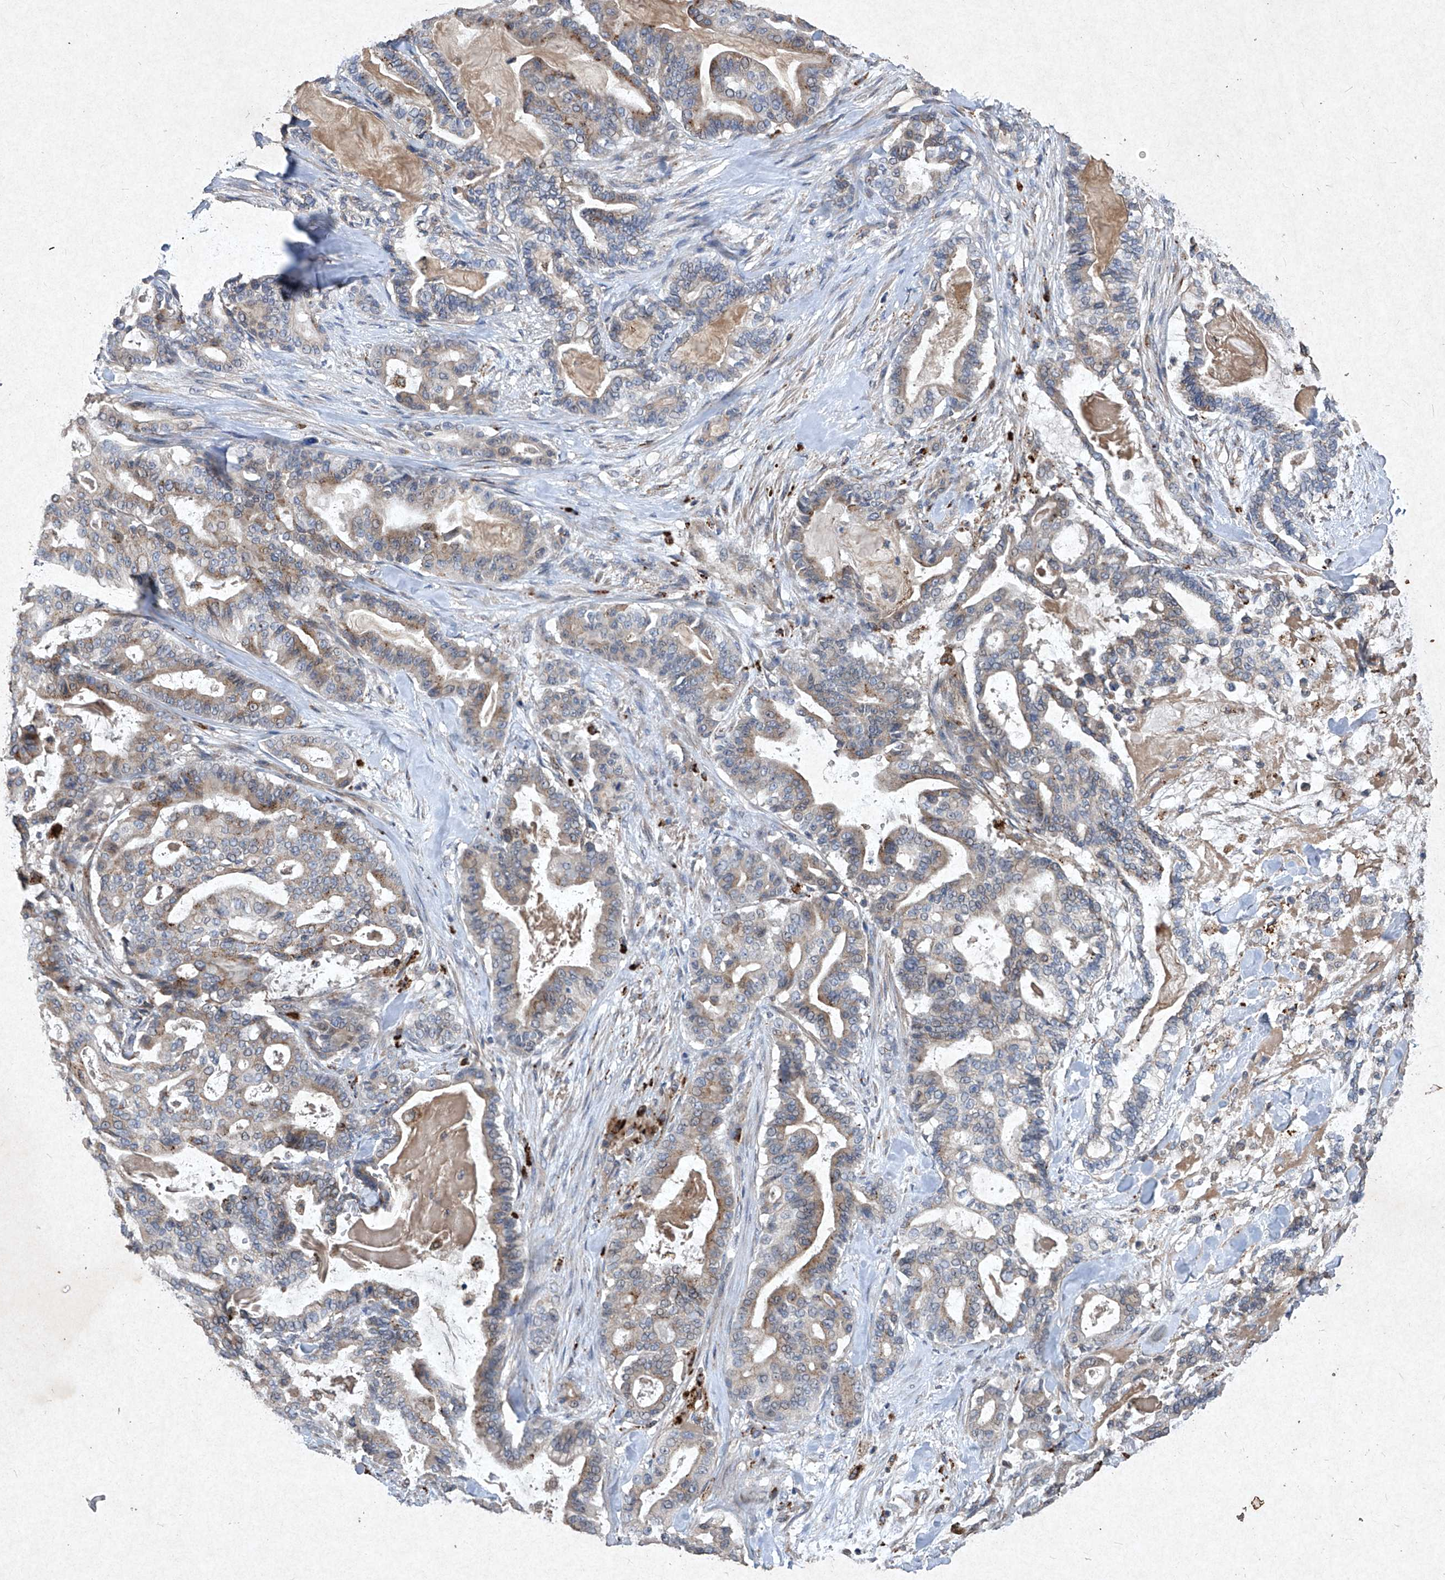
{"staining": {"intensity": "moderate", "quantity": "25%-75%", "location": "cytoplasmic/membranous"}, "tissue": "pancreatic cancer", "cell_type": "Tumor cells", "image_type": "cancer", "snomed": [{"axis": "morphology", "description": "Adenocarcinoma, NOS"}, {"axis": "topography", "description": "Pancreas"}], "caption": "A medium amount of moderate cytoplasmic/membranous staining is appreciated in approximately 25%-75% of tumor cells in pancreatic cancer (adenocarcinoma) tissue. Nuclei are stained in blue.", "gene": "MED16", "patient": {"sex": "male", "age": 63}}